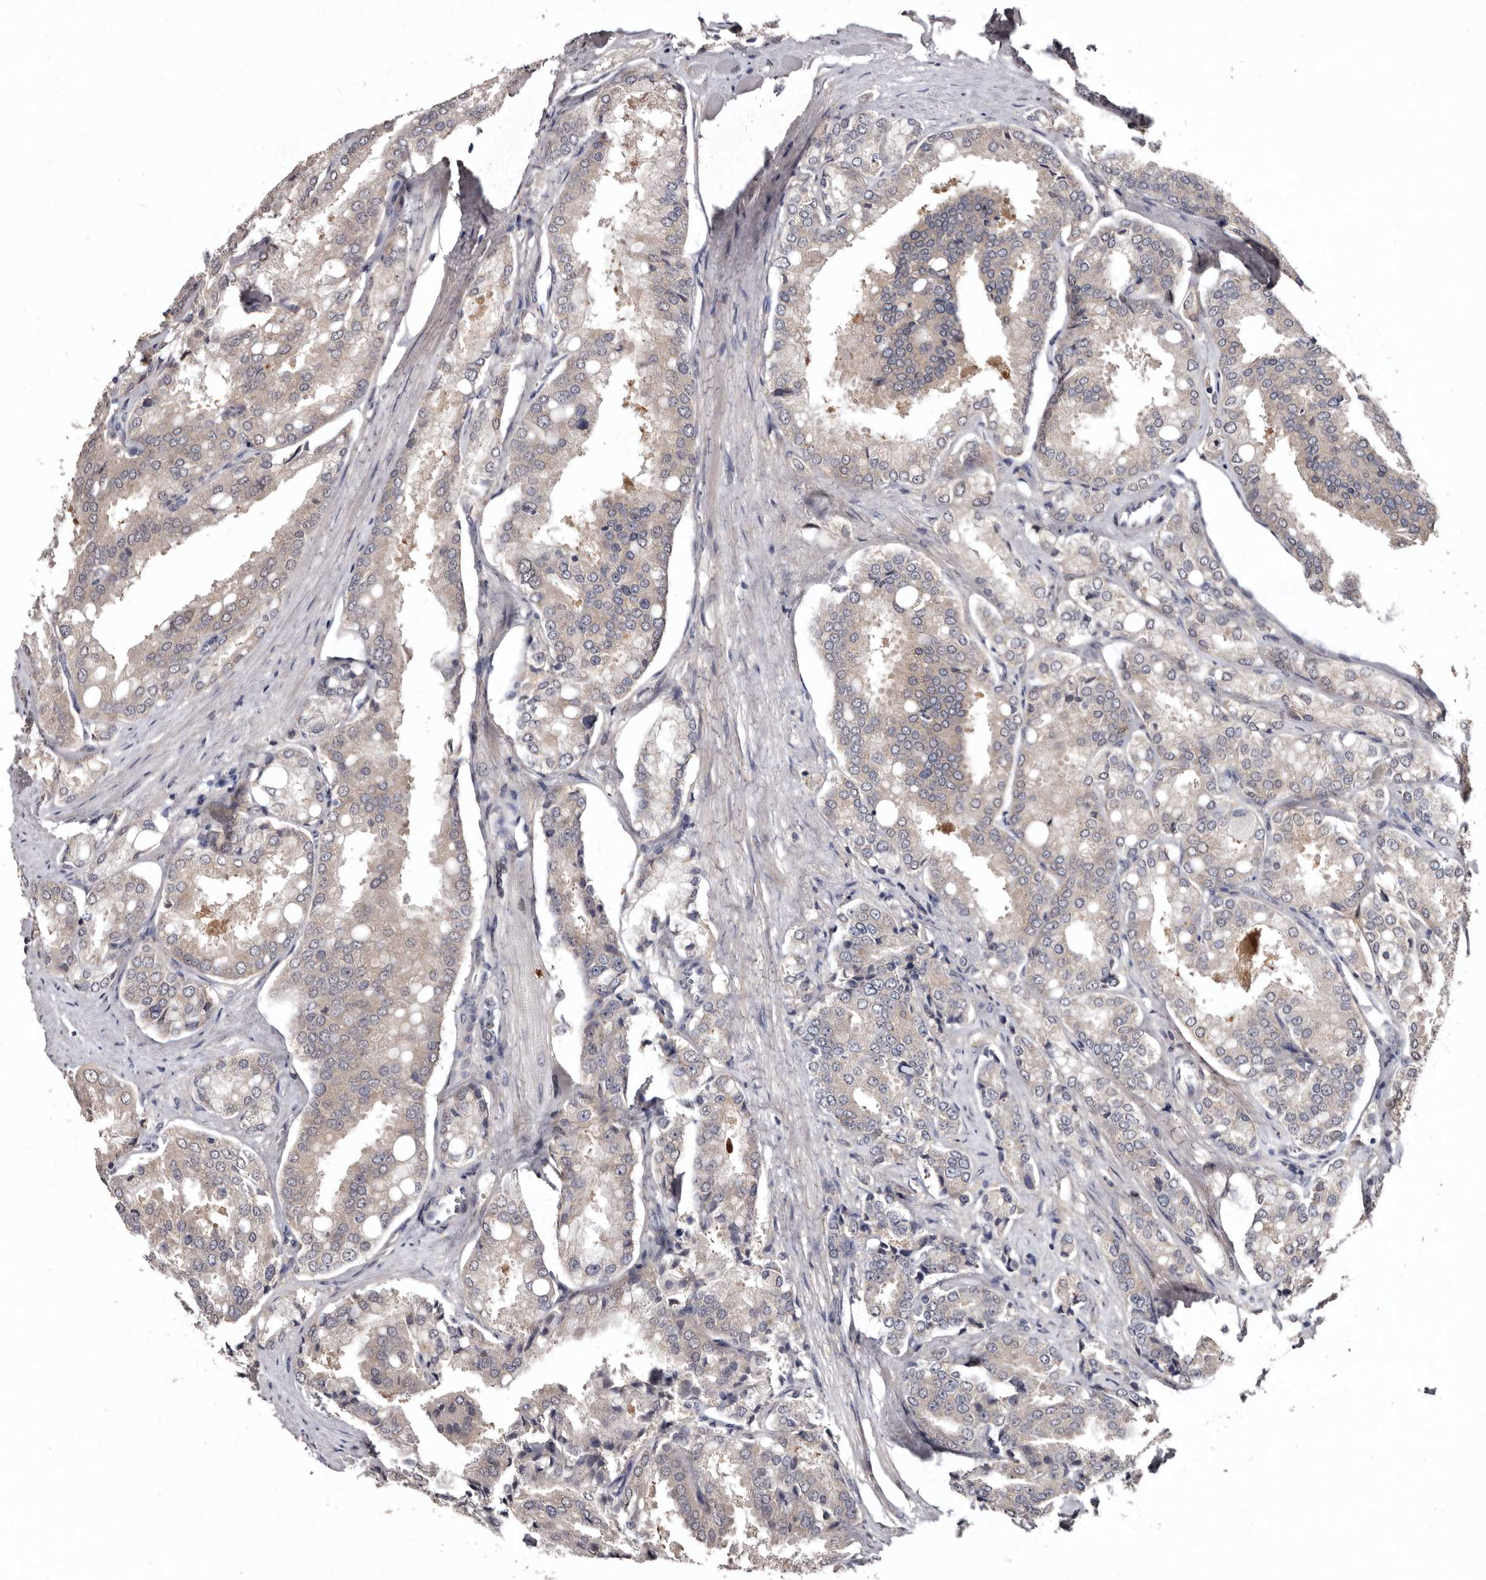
{"staining": {"intensity": "negative", "quantity": "none", "location": "none"}, "tissue": "prostate cancer", "cell_type": "Tumor cells", "image_type": "cancer", "snomed": [{"axis": "morphology", "description": "Adenocarcinoma, High grade"}, {"axis": "topography", "description": "Prostate"}], "caption": "Immunohistochemical staining of human prostate cancer (high-grade adenocarcinoma) shows no significant expression in tumor cells. The staining is performed using DAB brown chromogen with nuclei counter-stained in using hematoxylin.", "gene": "FAM91A1", "patient": {"sex": "male", "age": 50}}